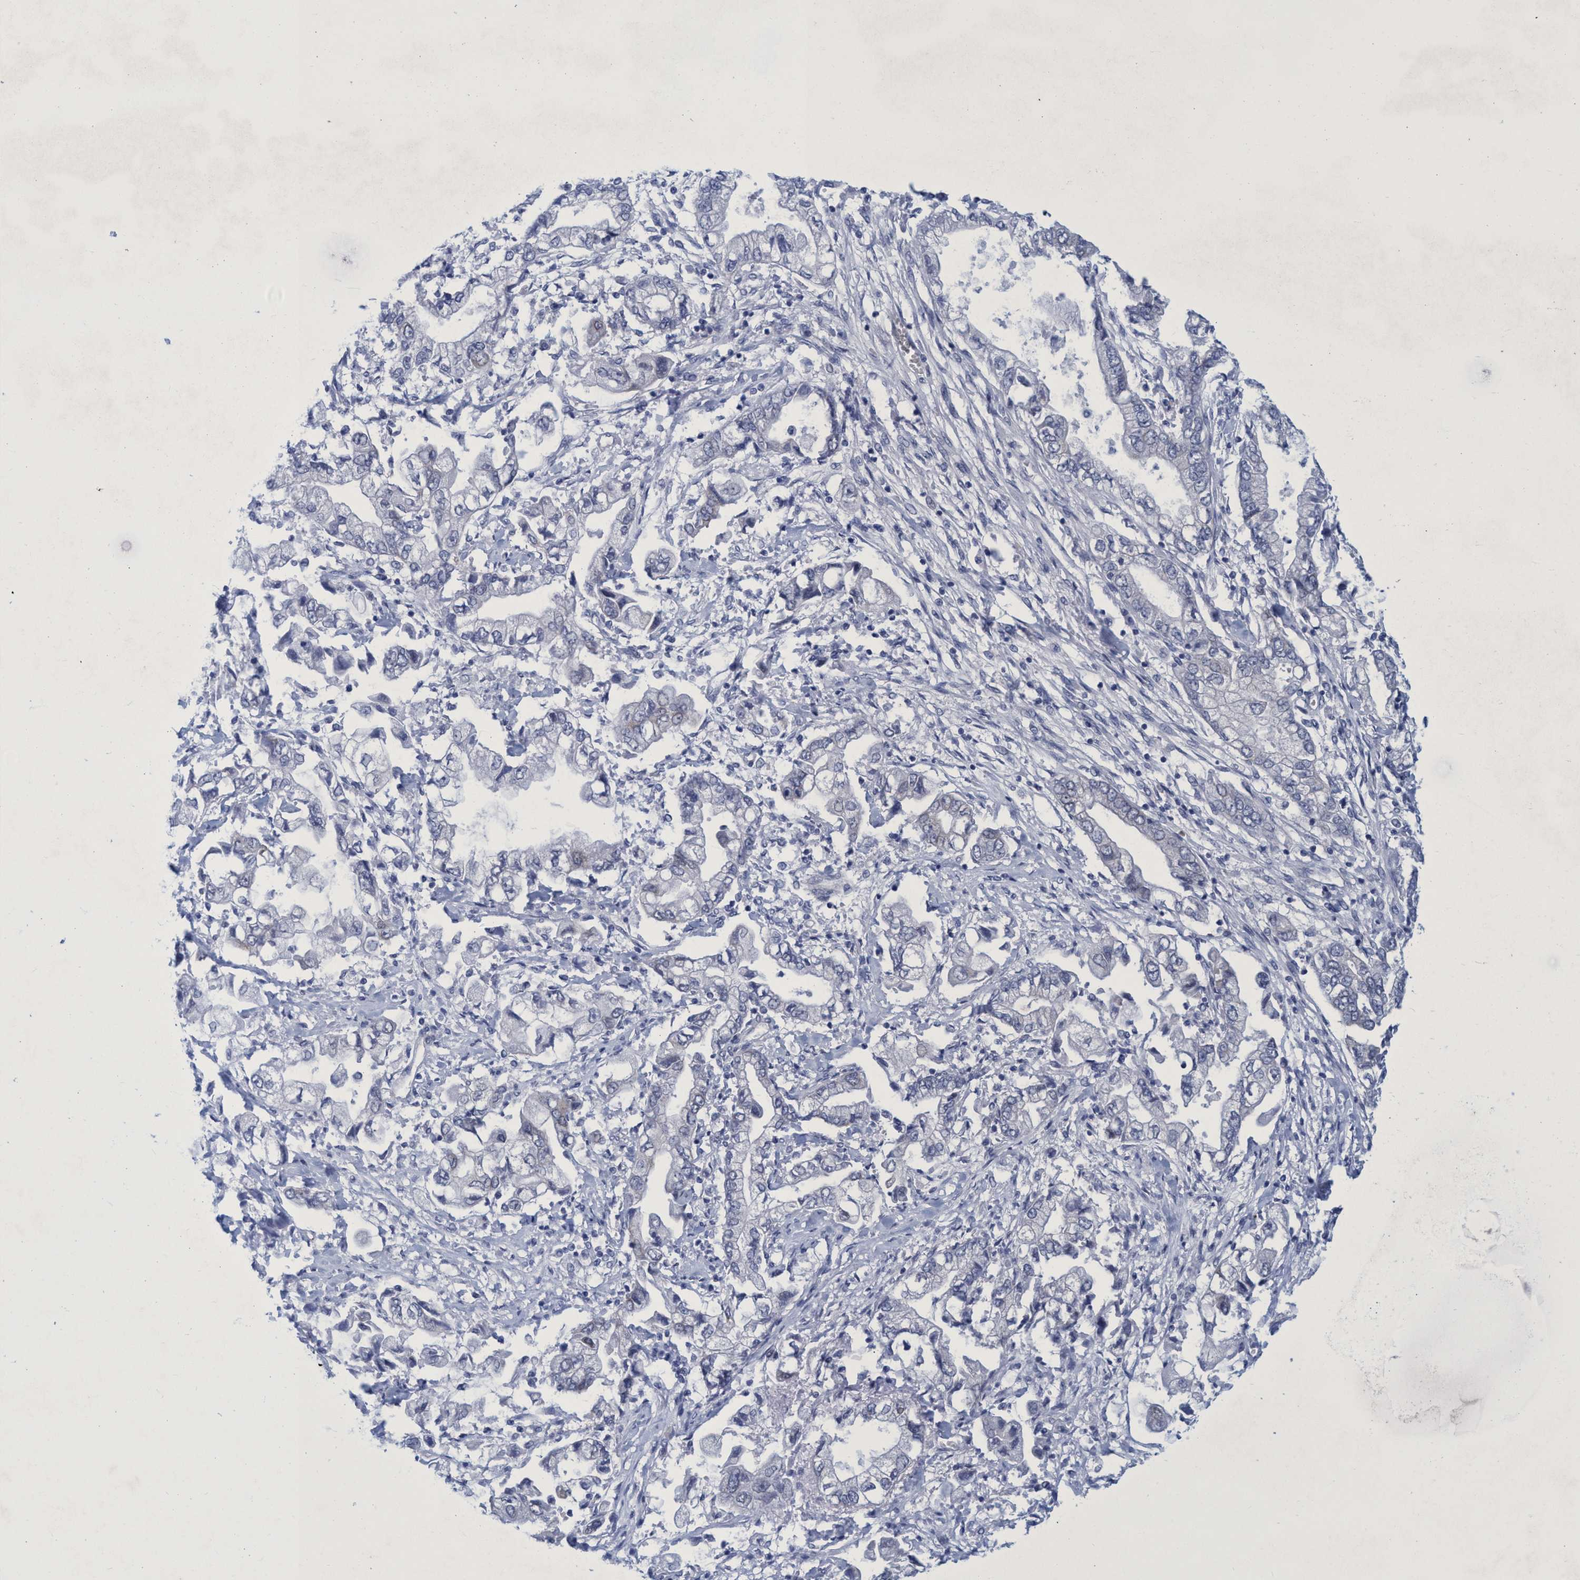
{"staining": {"intensity": "moderate", "quantity": "<25%", "location": "cytoplasmic/membranous"}, "tissue": "stomach cancer", "cell_type": "Tumor cells", "image_type": "cancer", "snomed": [{"axis": "morphology", "description": "Normal tissue, NOS"}, {"axis": "morphology", "description": "Adenocarcinoma, NOS"}, {"axis": "topography", "description": "Stomach"}], "caption": "Tumor cells show low levels of moderate cytoplasmic/membranous expression in about <25% of cells in human stomach cancer. (DAB = brown stain, brightfield microscopy at high magnification).", "gene": "R3HCC1", "patient": {"sex": "male", "age": 62}}